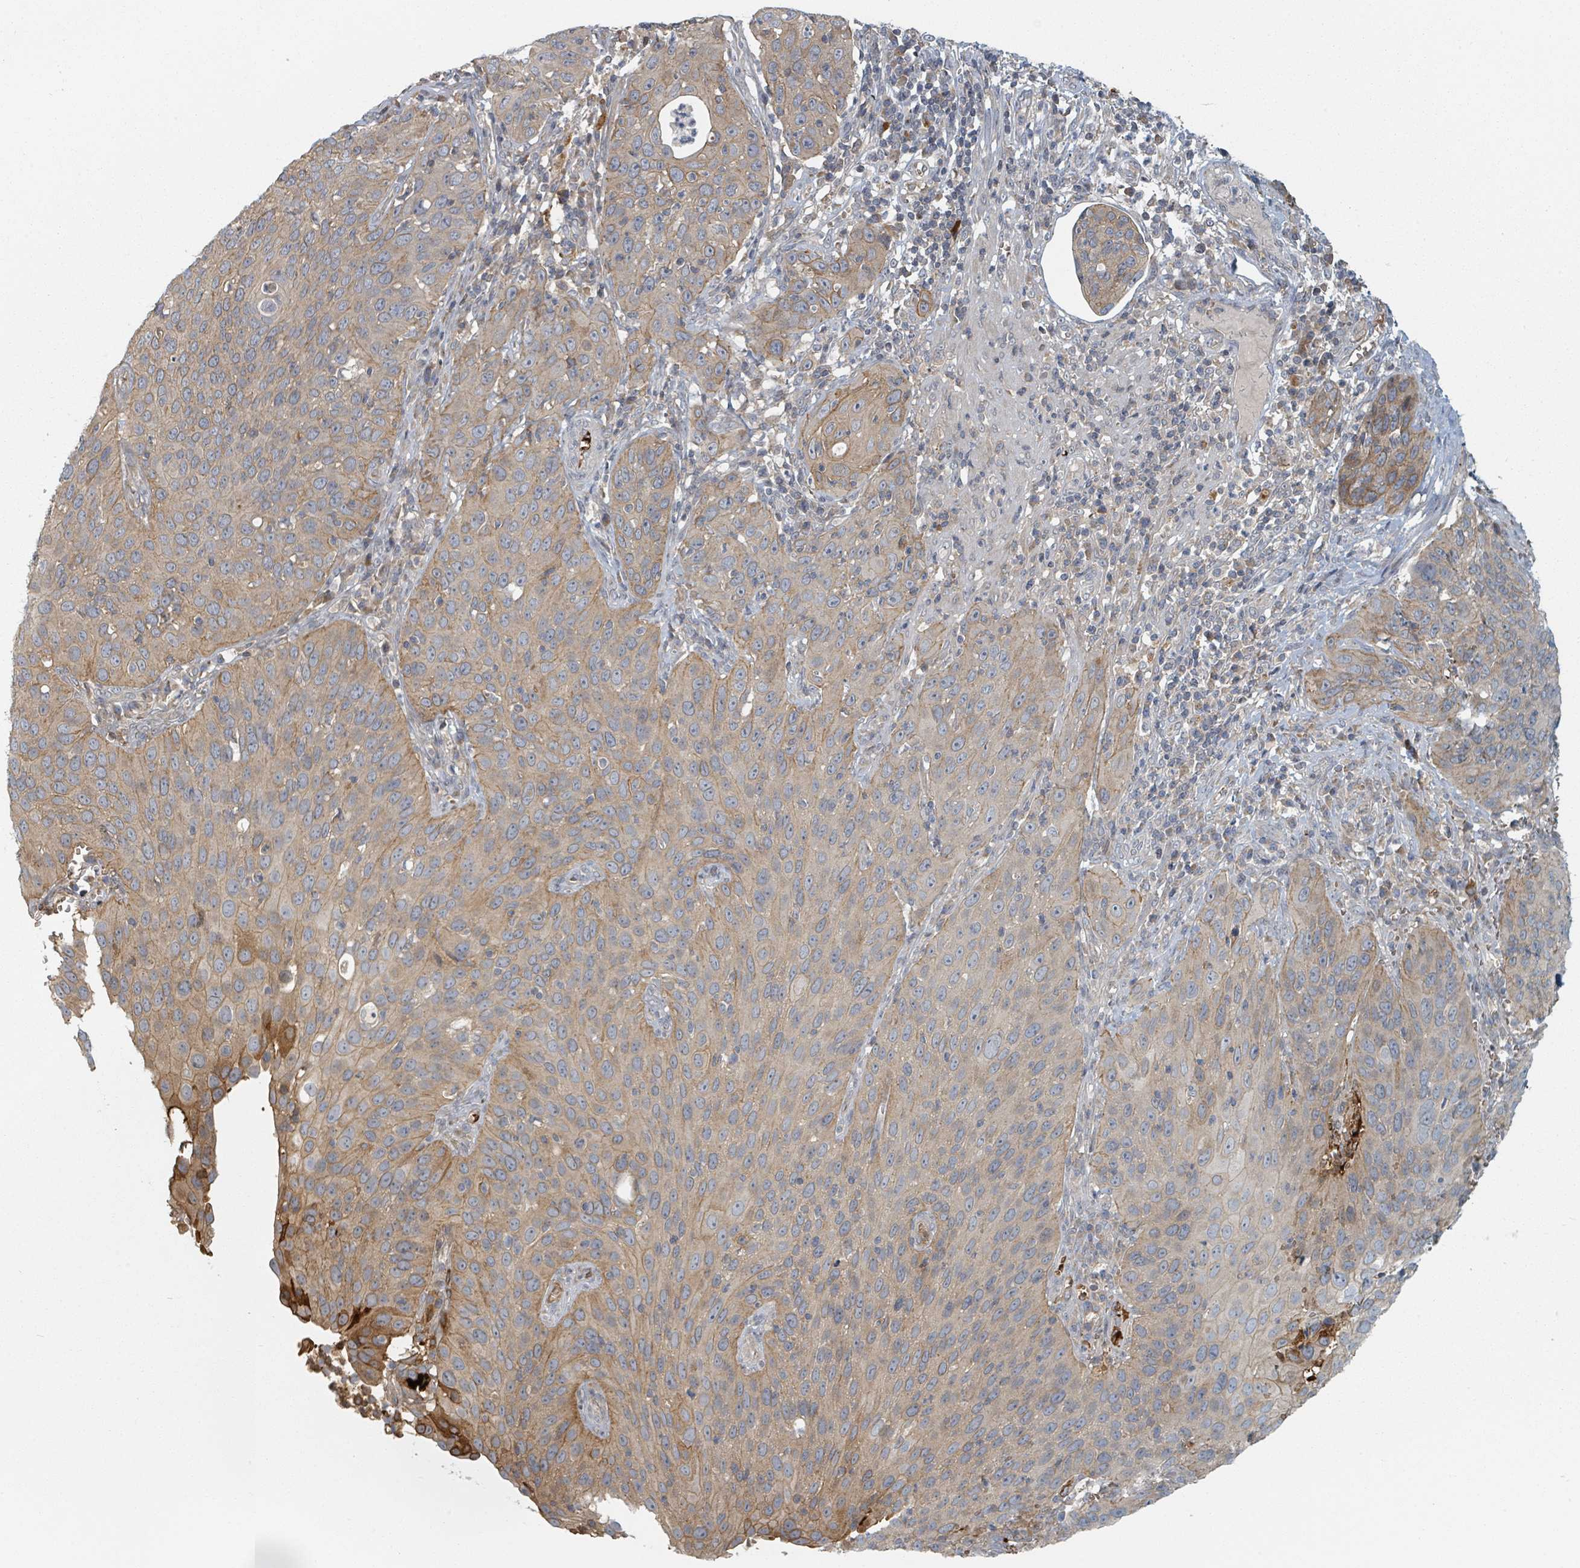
{"staining": {"intensity": "weak", "quantity": "25%-75%", "location": "cytoplasmic/membranous"}, "tissue": "cervical cancer", "cell_type": "Tumor cells", "image_type": "cancer", "snomed": [{"axis": "morphology", "description": "Squamous cell carcinoma, NOS"}, {"axis": "topography", "description": "Cervix"}], "caption": "Squamous cell carcinoma (cervical) was stained to show a protein in brown. There is low levels of weak cytoplasmic/membranous expression in about 25%-75% of tumor cells. Using DAB (3,3'-diaminobenzidine) (brown) and hematoxylin (blue) stains, captured at high magnification using brightfield microscopy.", "gene": "TRPC4AP", "patient": {"sex": "female", "age": 36}}